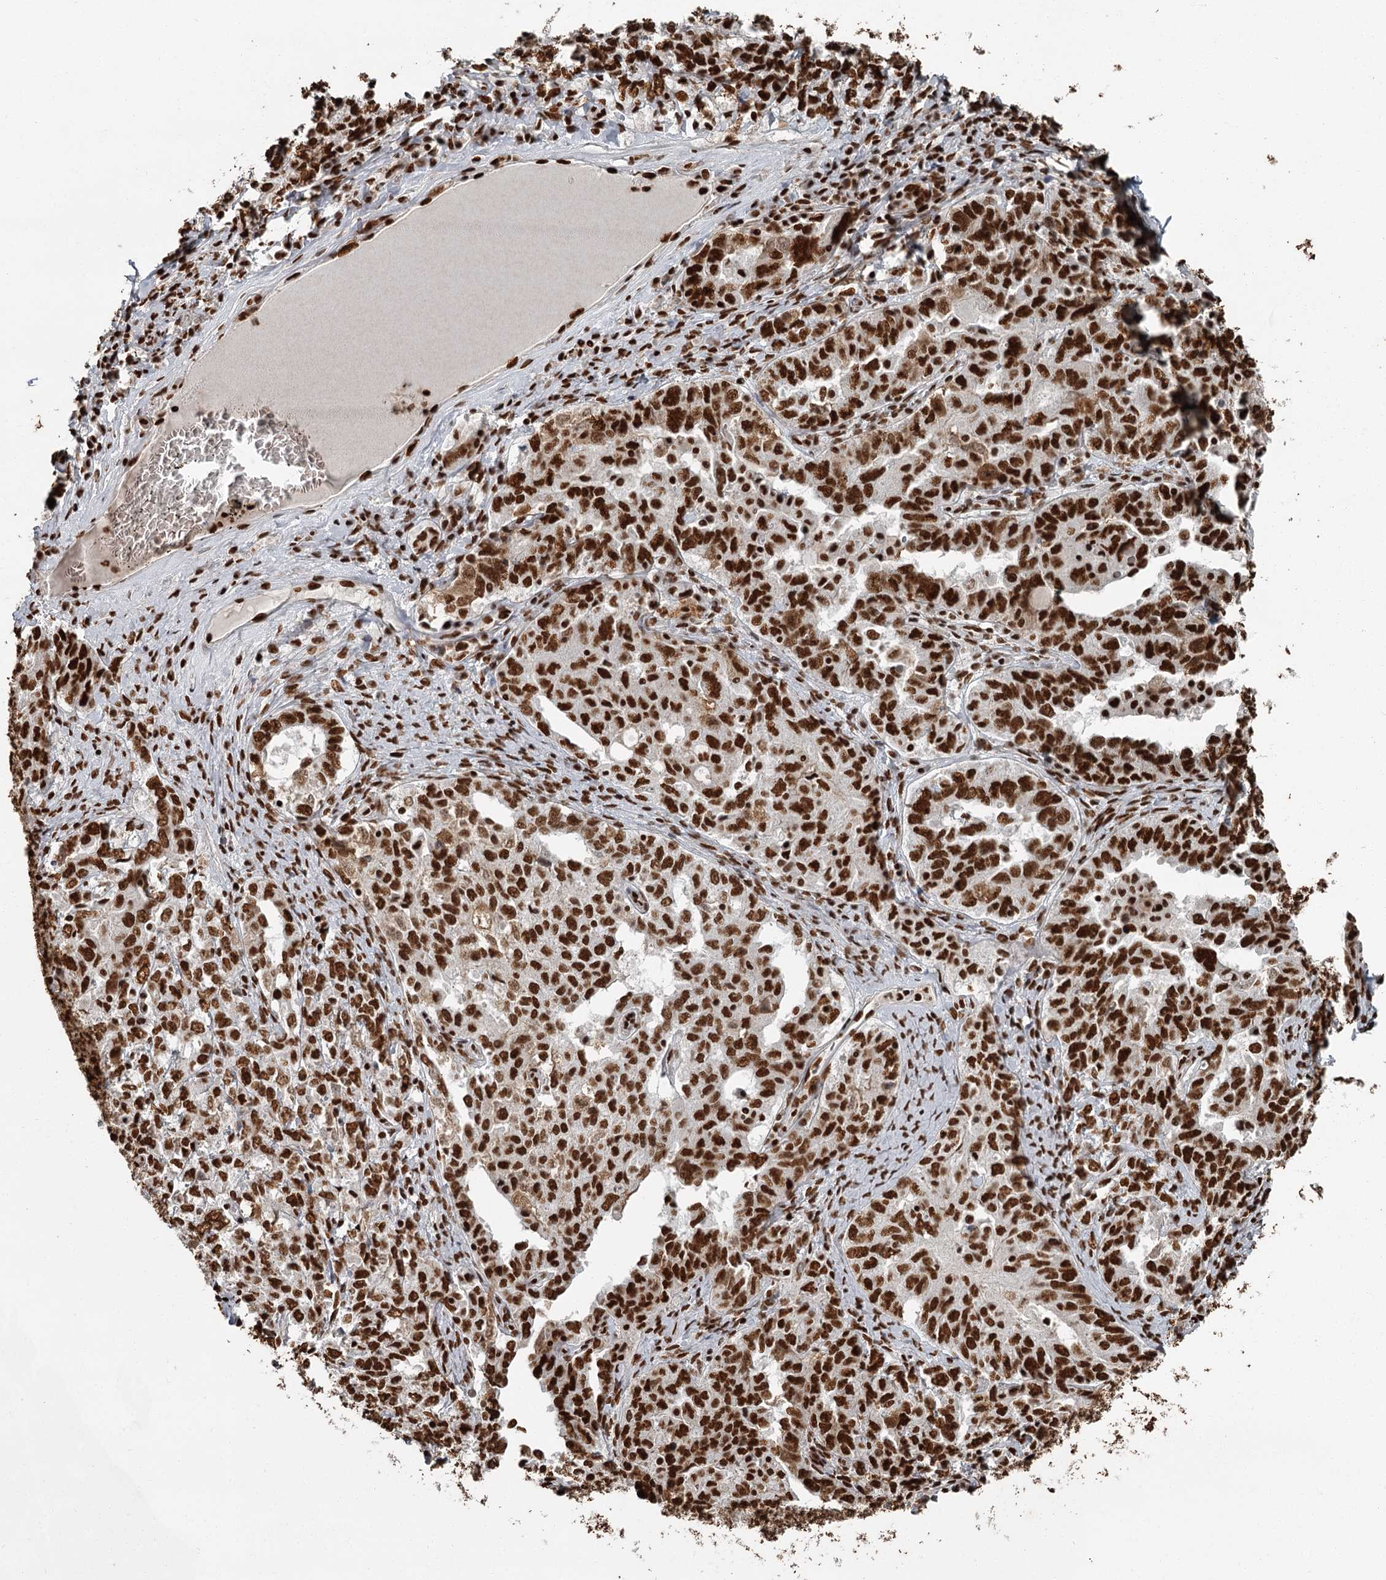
{"staining": {"intensity": "strong", "quantity": ">75%", "location": "nuclear"}, "tissue": "ovarian cancer", "cell_type": "Tumor cells", "image_type": "cancer", "snomed": [{"axis": "morphology", "description": "Carcinoma, endometroid"}, {"axis": "topography", "description": "Ovary"}], "caption": "Immunohistochemical staining of human endometroid carcinoma (ovarian) displays high levels of strong nuclear staining in about >75% of tumor cells.", "gene": "RBBP7", "patient": {"sex": "female", "age": 62}}